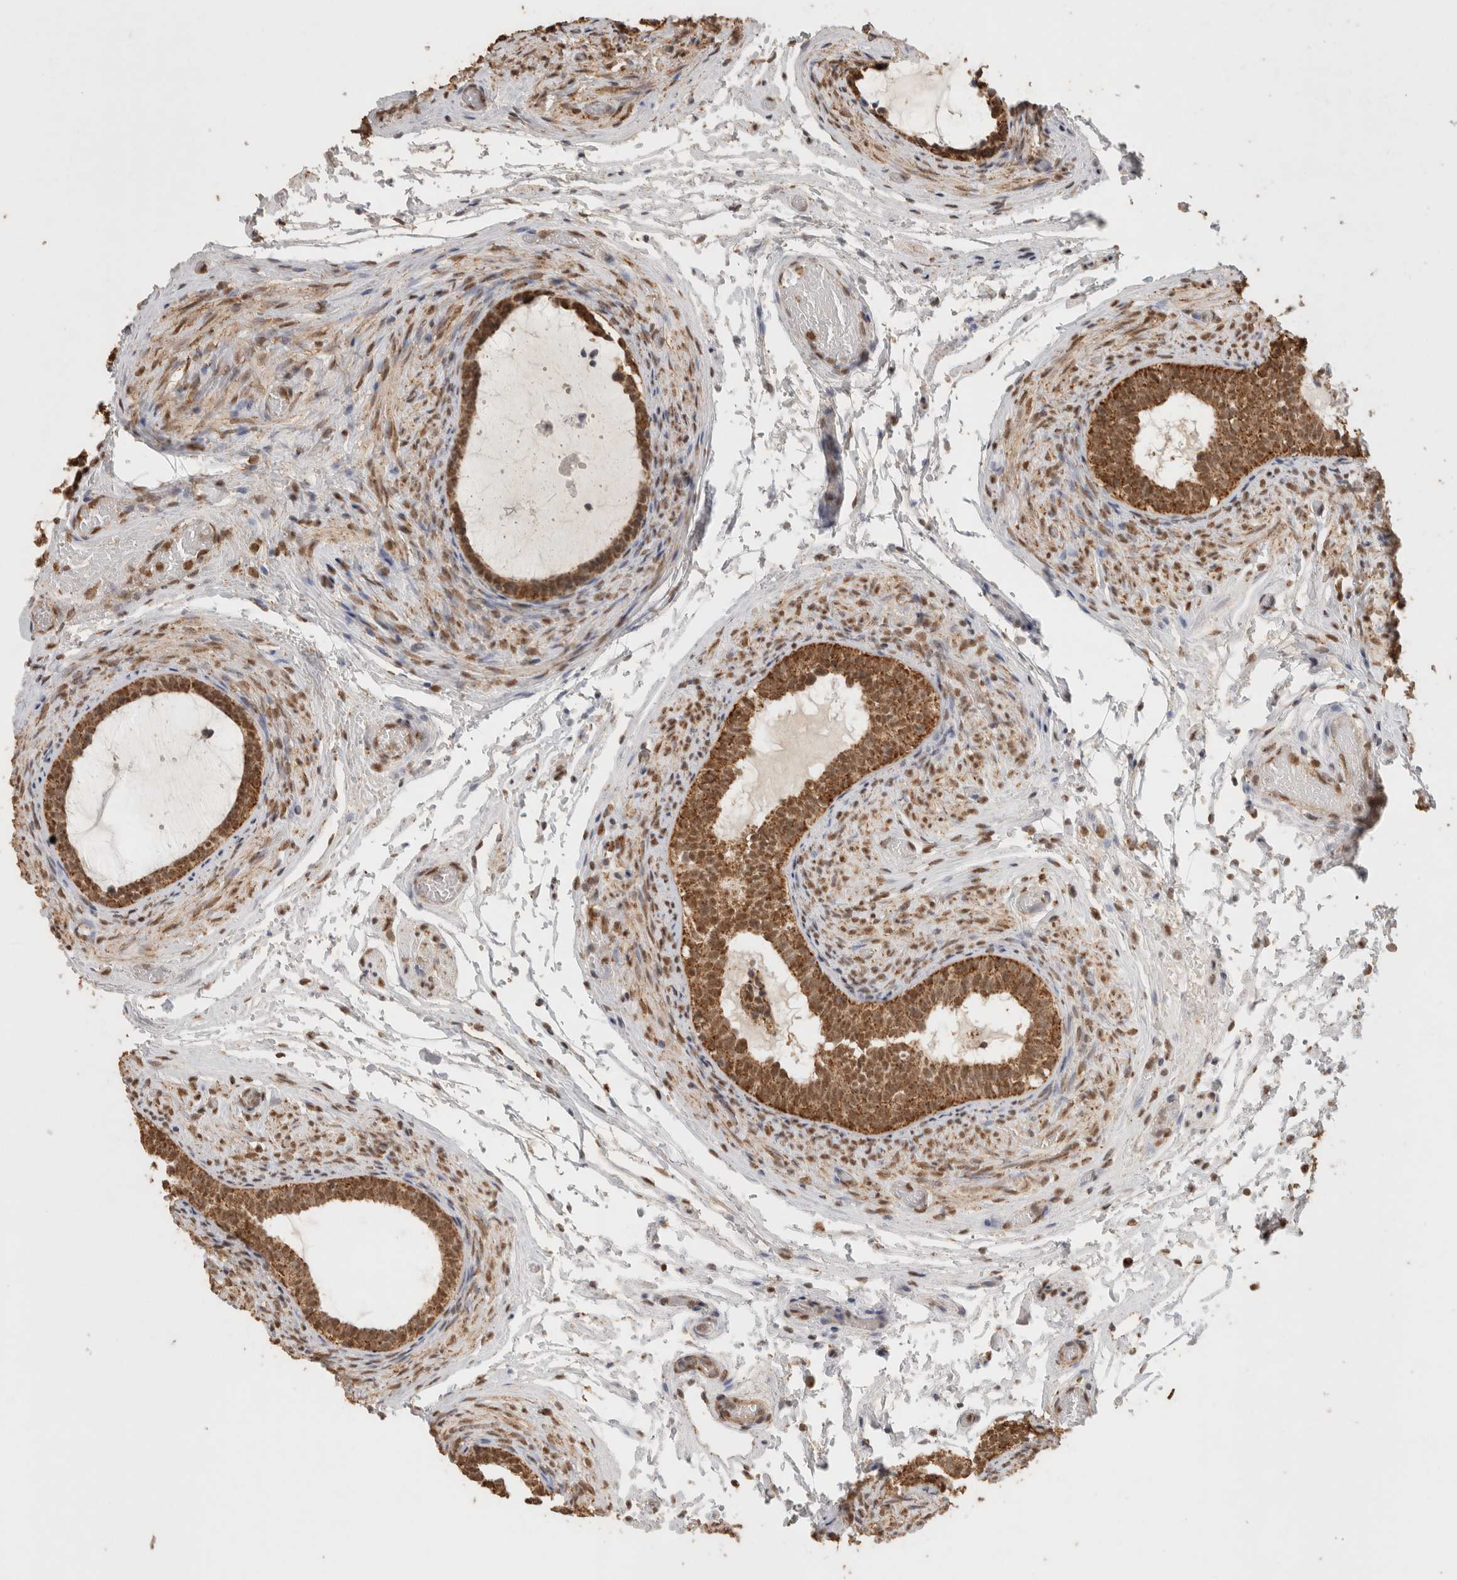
{"staining": {"intensity": "strong", "quantity": ">75%", "location": "cytoplasmic/membranous"}, "tissue": "epididymis", "cell_type": "Glandular cells", "image_type": "normal", "snomed": [{"axis": "morphology", "description": "Normal tissue, NOS"}, {"axis": "topography", "description": "Epididymis"}], "caption": "Normal epididymis displays strong cytoplasmic/membranous staining in approximately >75% of glandular cells (Brightfield microscopy of DAB IHC at high magnification)..", "gene": "BNIP3L", "patient": {"sex": "male", "age": 5}}